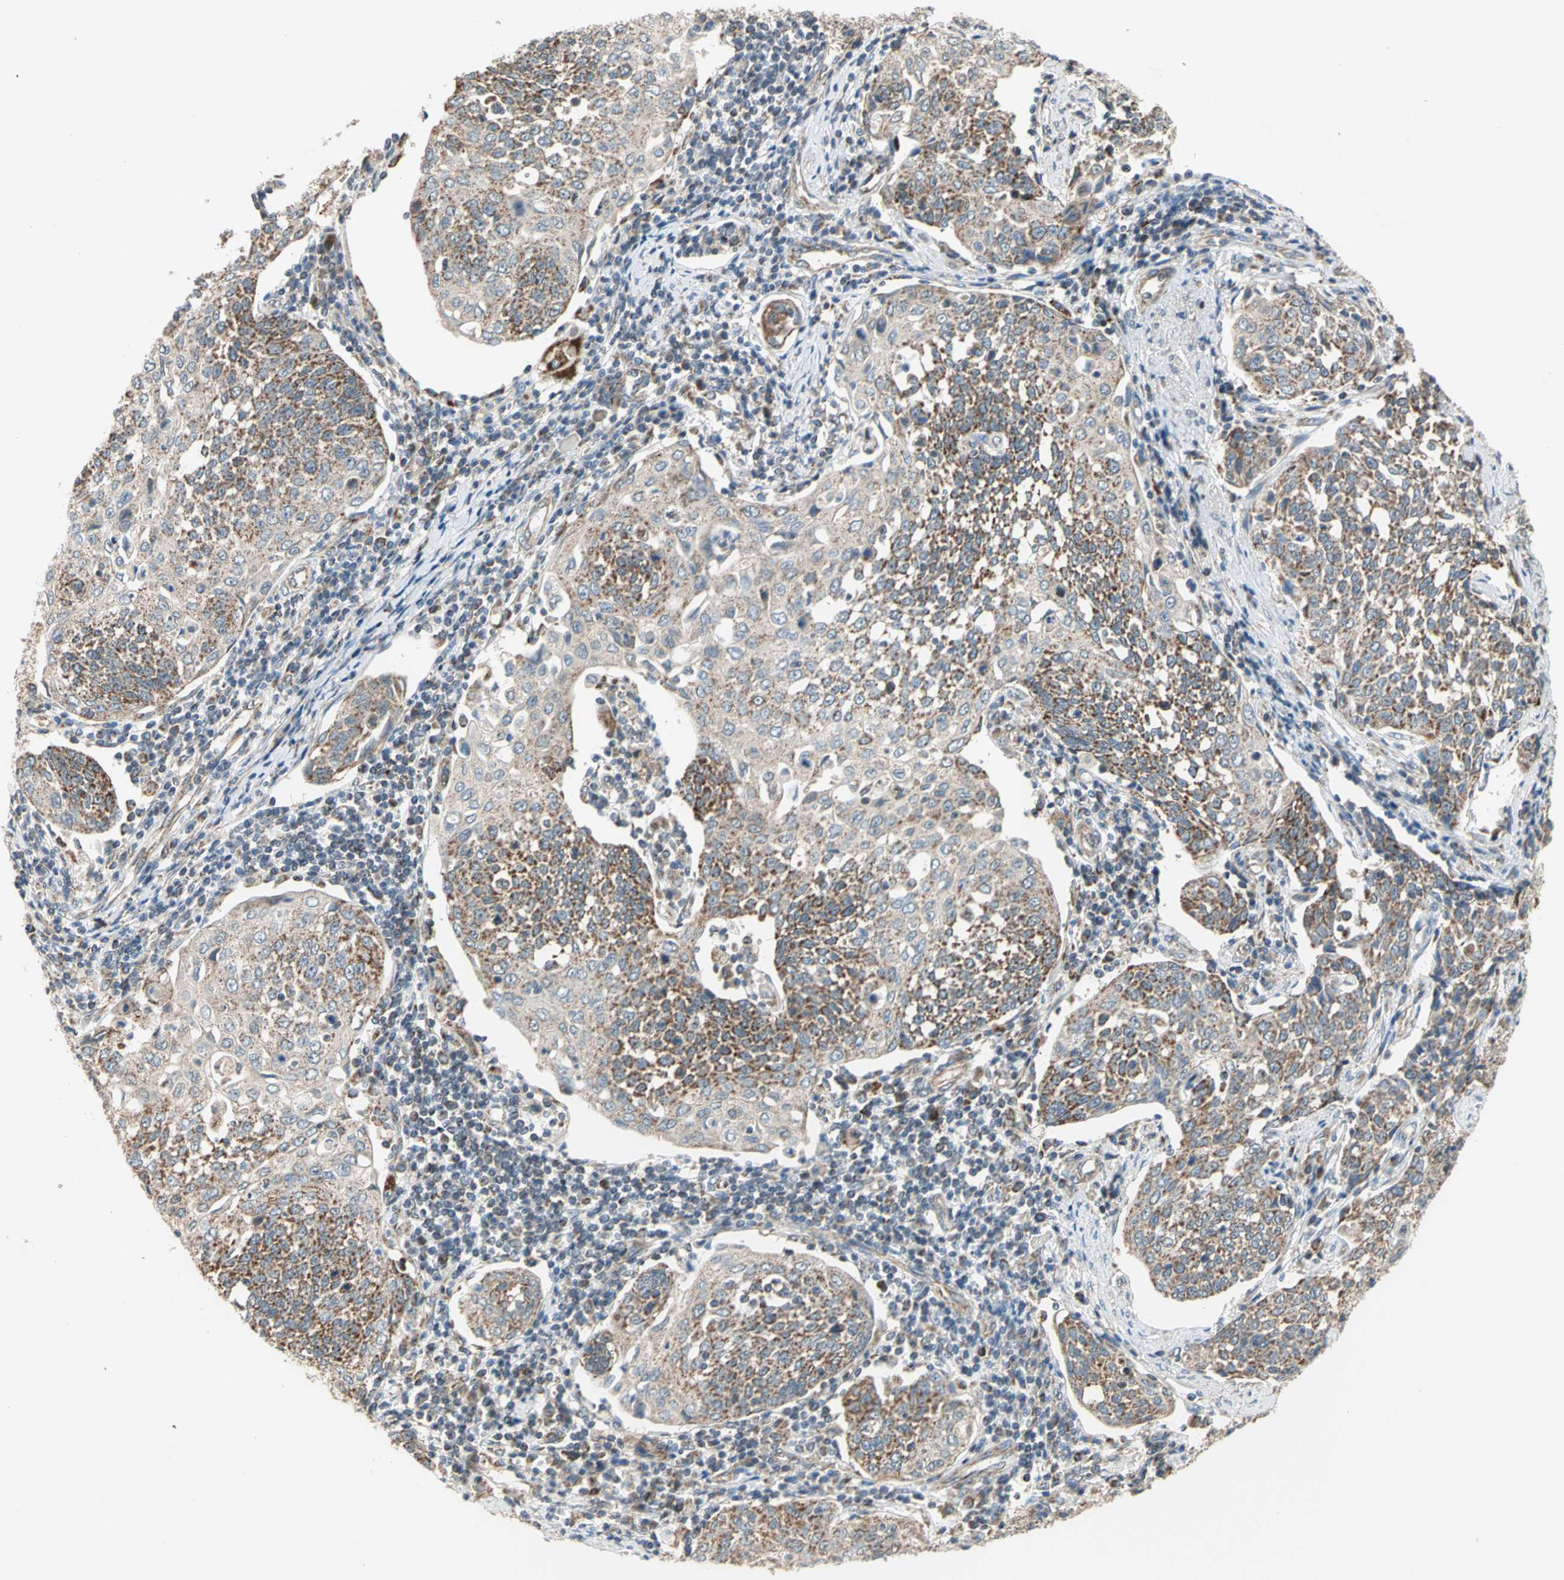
{"staining": {"intensity": "moderate", "quantity": ">75%", "location": "cytoplasmic/membranous"}, "tissue": "cervical cancer", "cell_type": "Tumor cells", "image_type": "cancer", "snomed": [{"axis": "morphology", "description": "Squamous cell carcinoma, NOS"}, {"axis": "topography", "description": "Cervix"}], "caption": "Approximately >75% of tumor cells in cervical cancer display moderate cytoplasmic/membranous protein expression as visualized by brown immunohistochemical staining.", "gene": "MRPS22", "patient": {"sex": "female", "age": 34}}